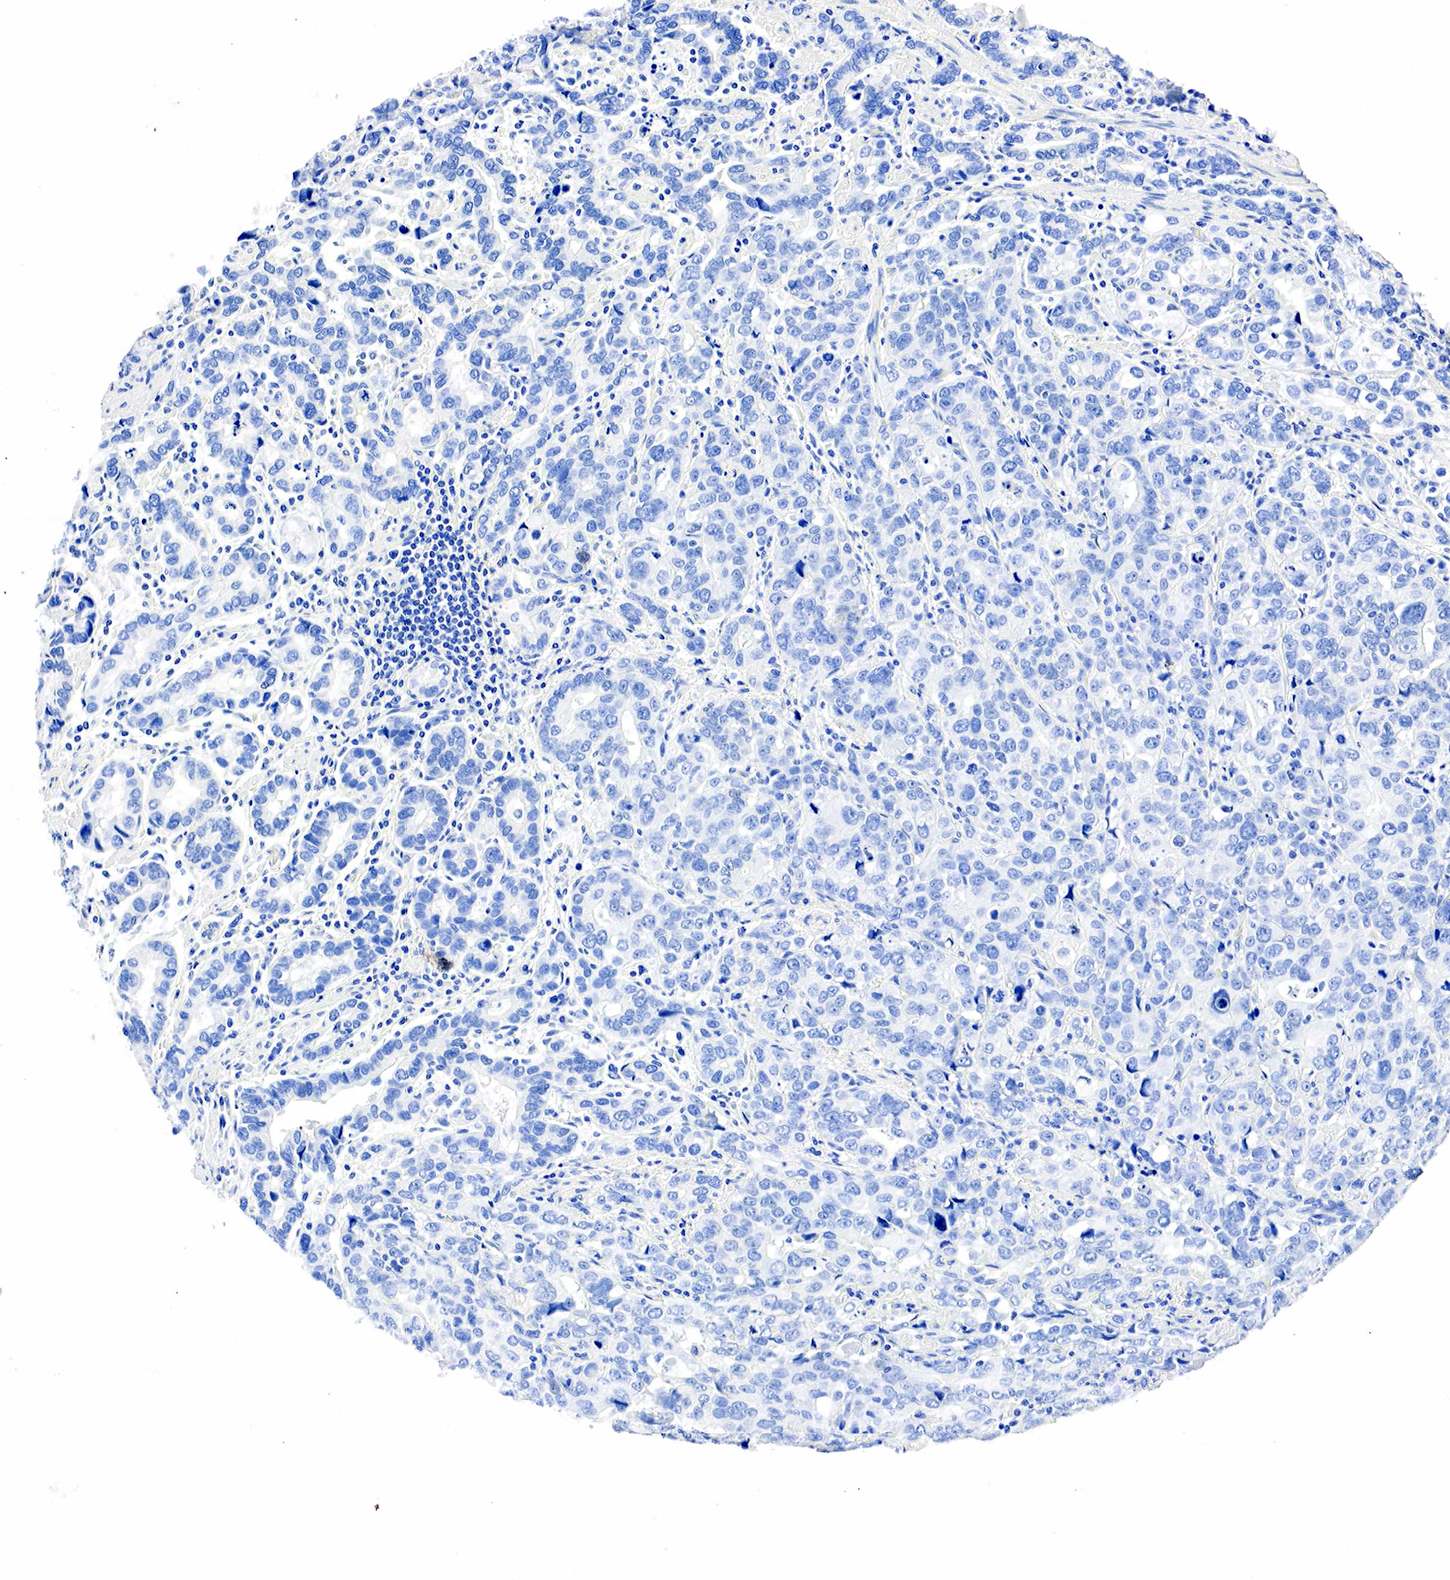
{"staining": {"intensity": "negative", "quantity": "none", "location": "none"}, "tissue": "stomach cancer", "cell_type": "Tumor cells", "image_type": "cancer", "snomed": [{"axis": "morphology", "description": "Adenocarcinoma, NOS"}, {"axis": "topography", "description": "Stomach, upper"}], "caption": "A photomicrograph of stomach cancer (adenocarcinoma) stained for a protein exhibits no brown staining in tumor cells.", "gene": "PGR", "patient": {"sex": "male", "age": 76}}